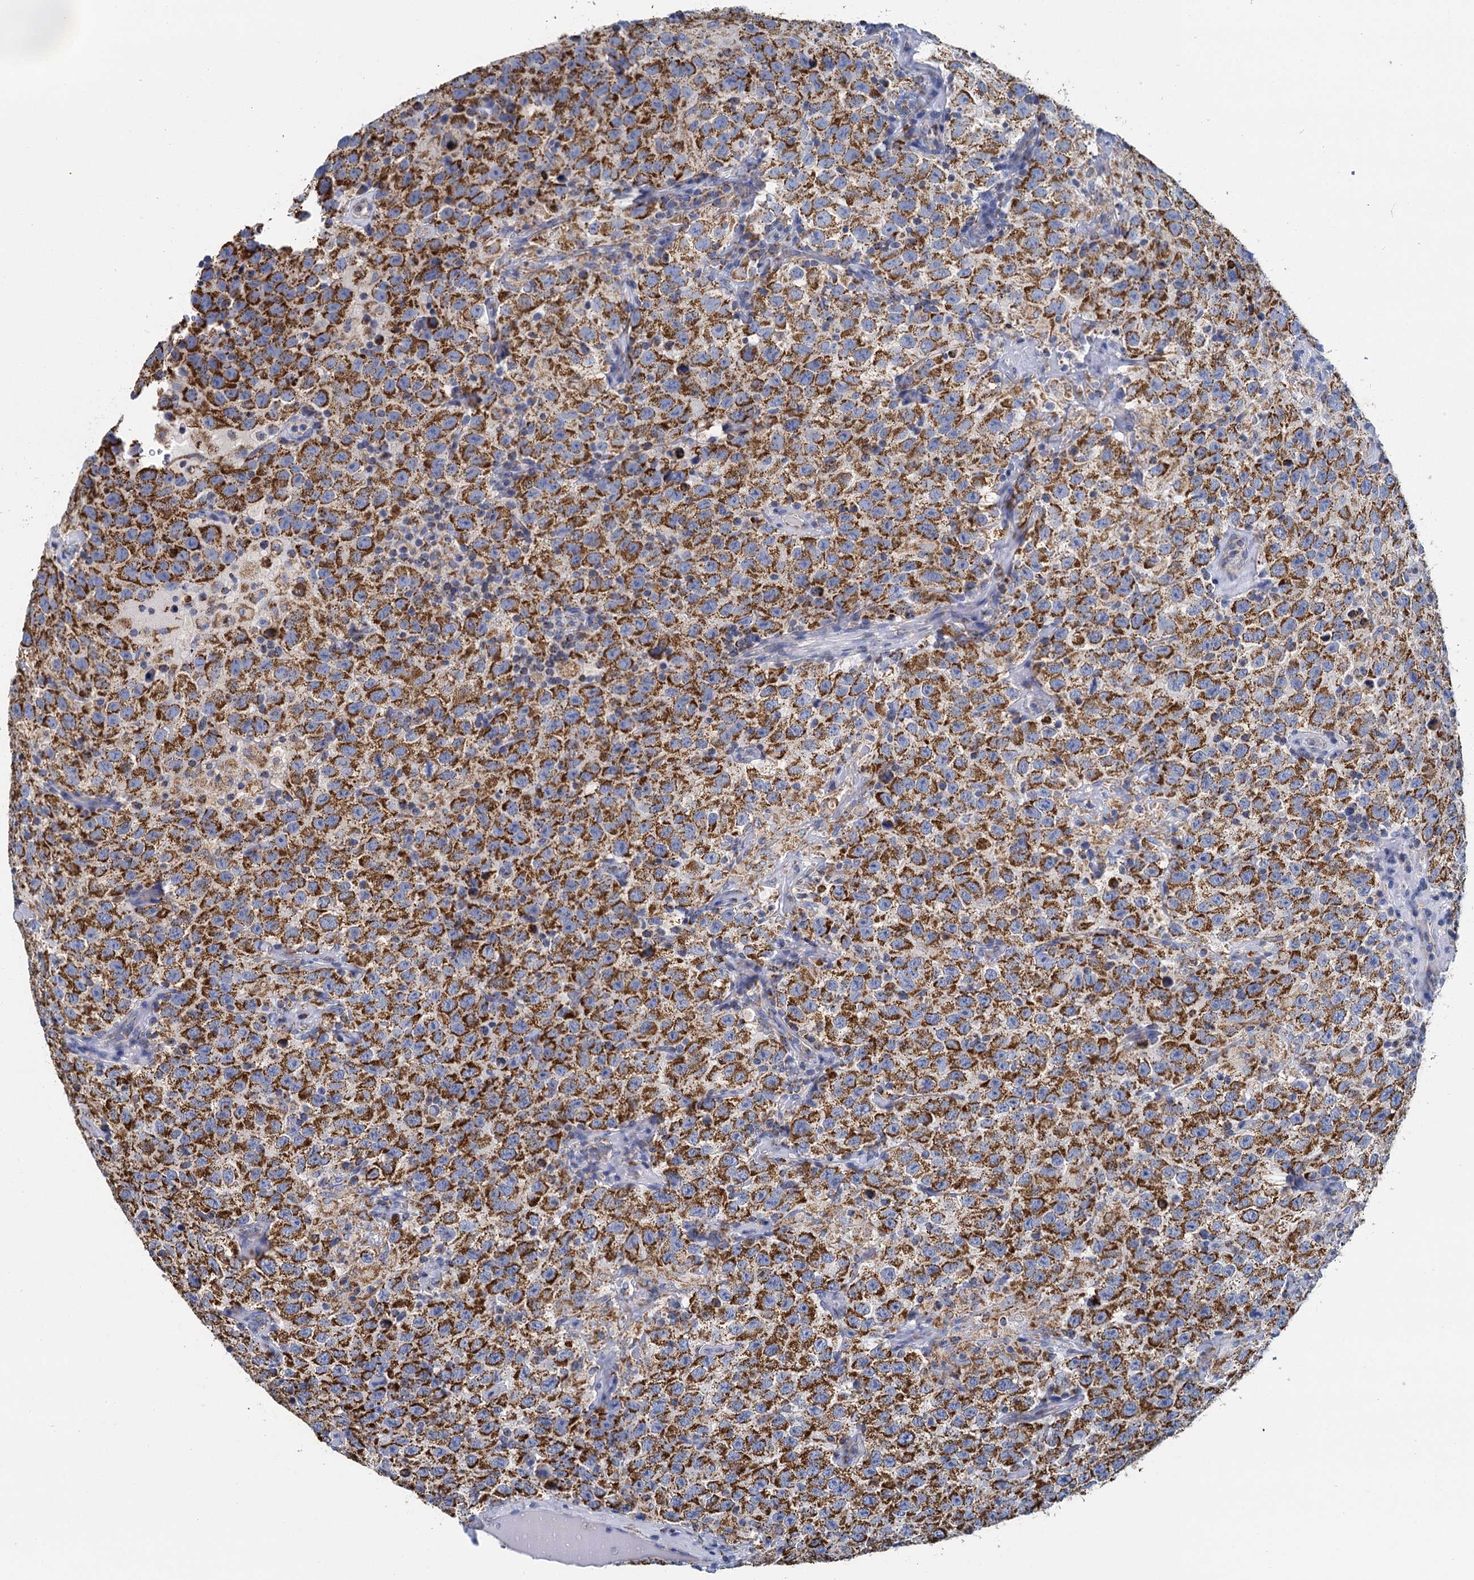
{"staining": {"intensity": "strong", "quantity": ">75%", "location": "cytoplasmic/membranous"}, "tissue": "testis cancer", "cell_type": "Tumor cells", "image_type": "cancer", "snomed": [{"axis": "morphology", "description": "Seminoma, NOS"}, {"axis": "topography", "description": "Testis"}], "caption": "Testis cancer (seminoma) stained for a protein exhibits strong cytoplasmic/membranous positivity in tumor cells.", "gene": "CCP110", "patient": {"sex": "male", "age": 41}}